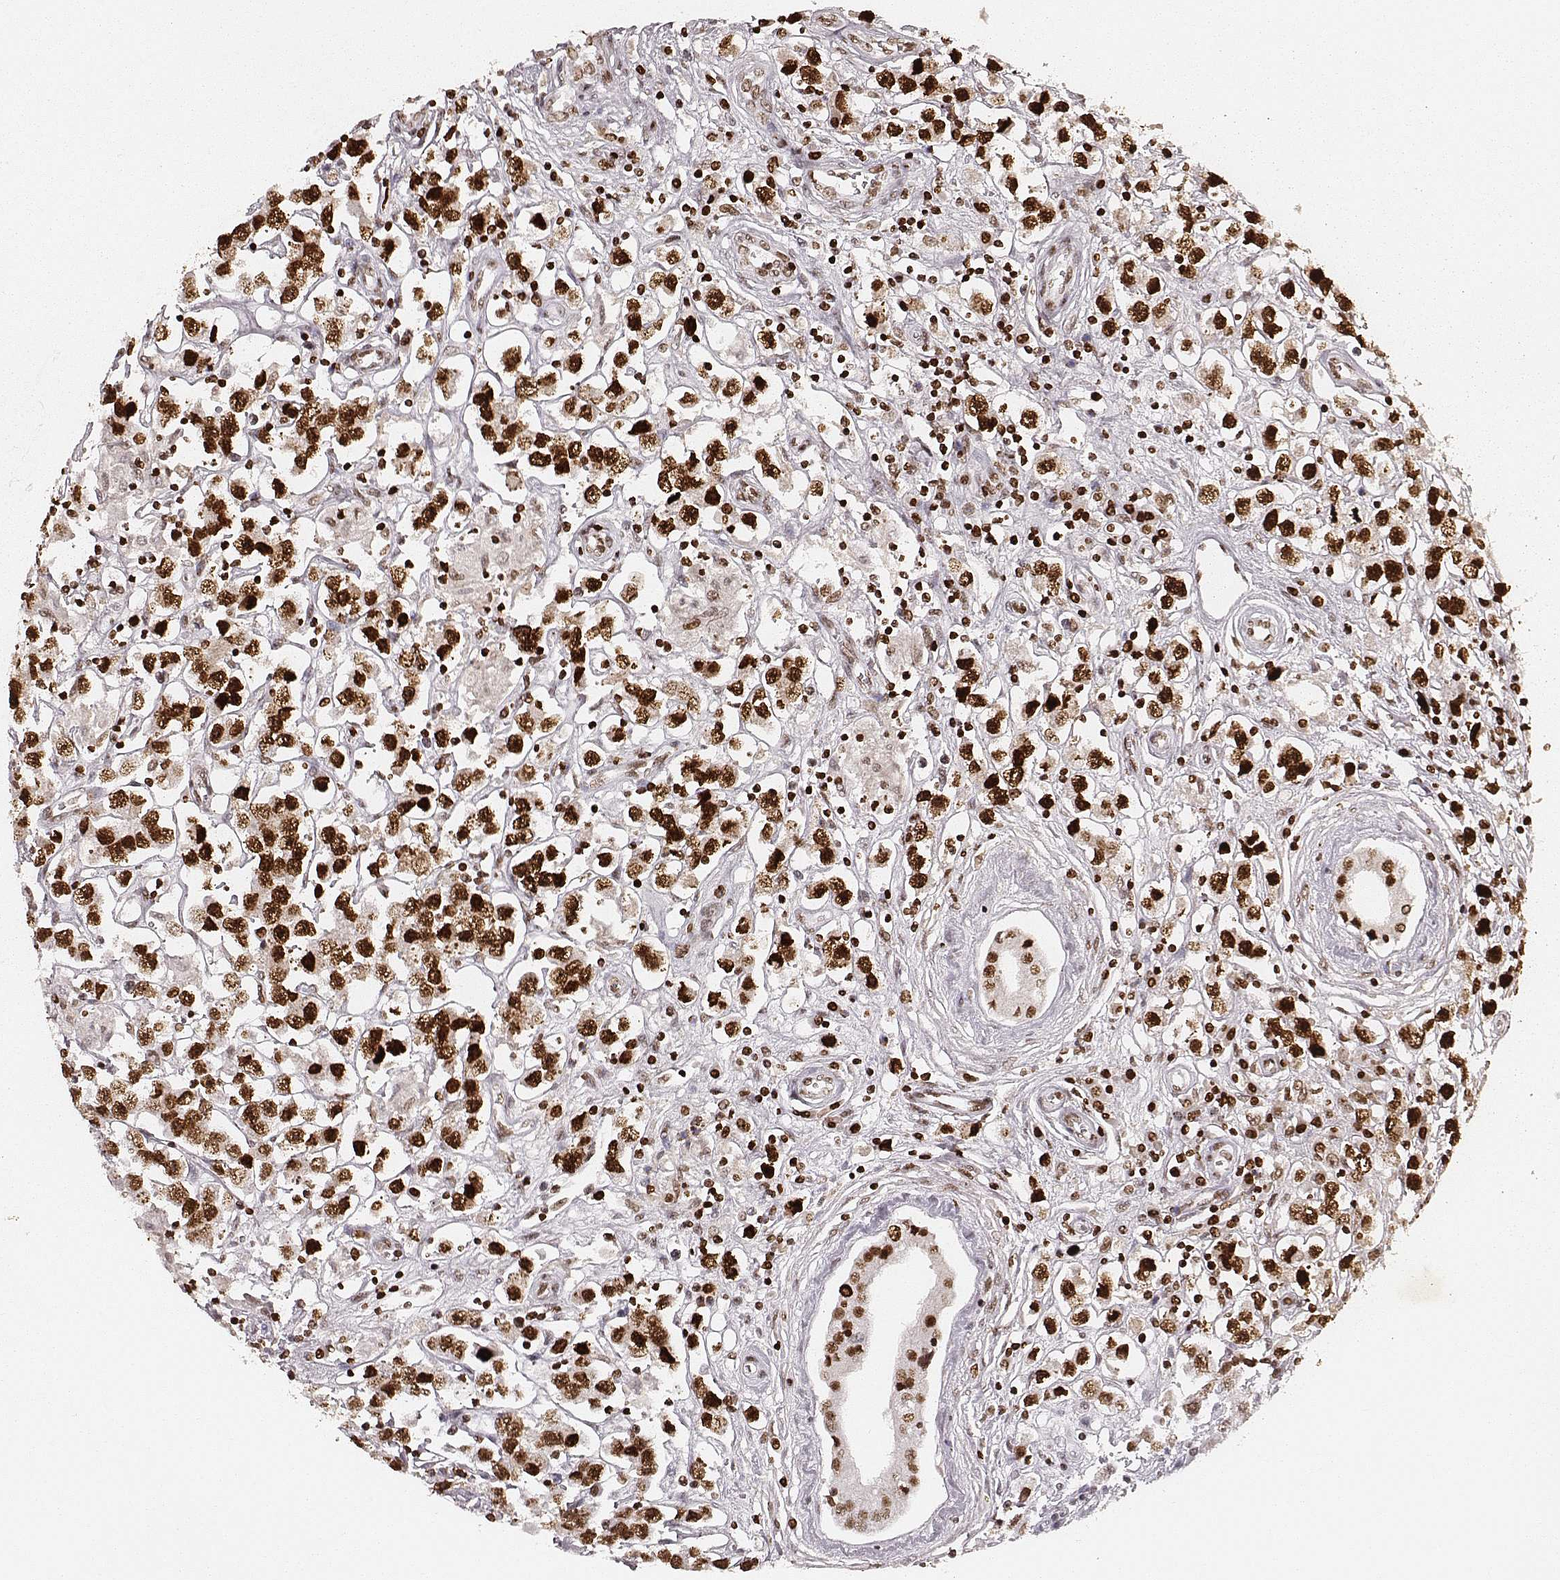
{"staining": {"intensity": "strong", "quantity": ">75%", "location": "nuclear"}, "tissue": "testis cancer", "cell_type": "Tumor cells", "image_type": "cancer", "snomed": [{"axis": "morphology", "description": "Seminoma, NOS"}, {"axis": "topography", "description": "Testis"}], "caption": "IHC staining of seminoma (testis), which shows high levels of strong nuclear expression in approximately >75% of tumor cells indicating strong nuclear protein staining. The staining was performed using DAB (3,3'-diaminobenzidine) (brown) for protein detection and nuclei were counterstained in hematoxylin (blue).", "gene": "PARP1", "patient": {"sex": "male", "age": 45}}